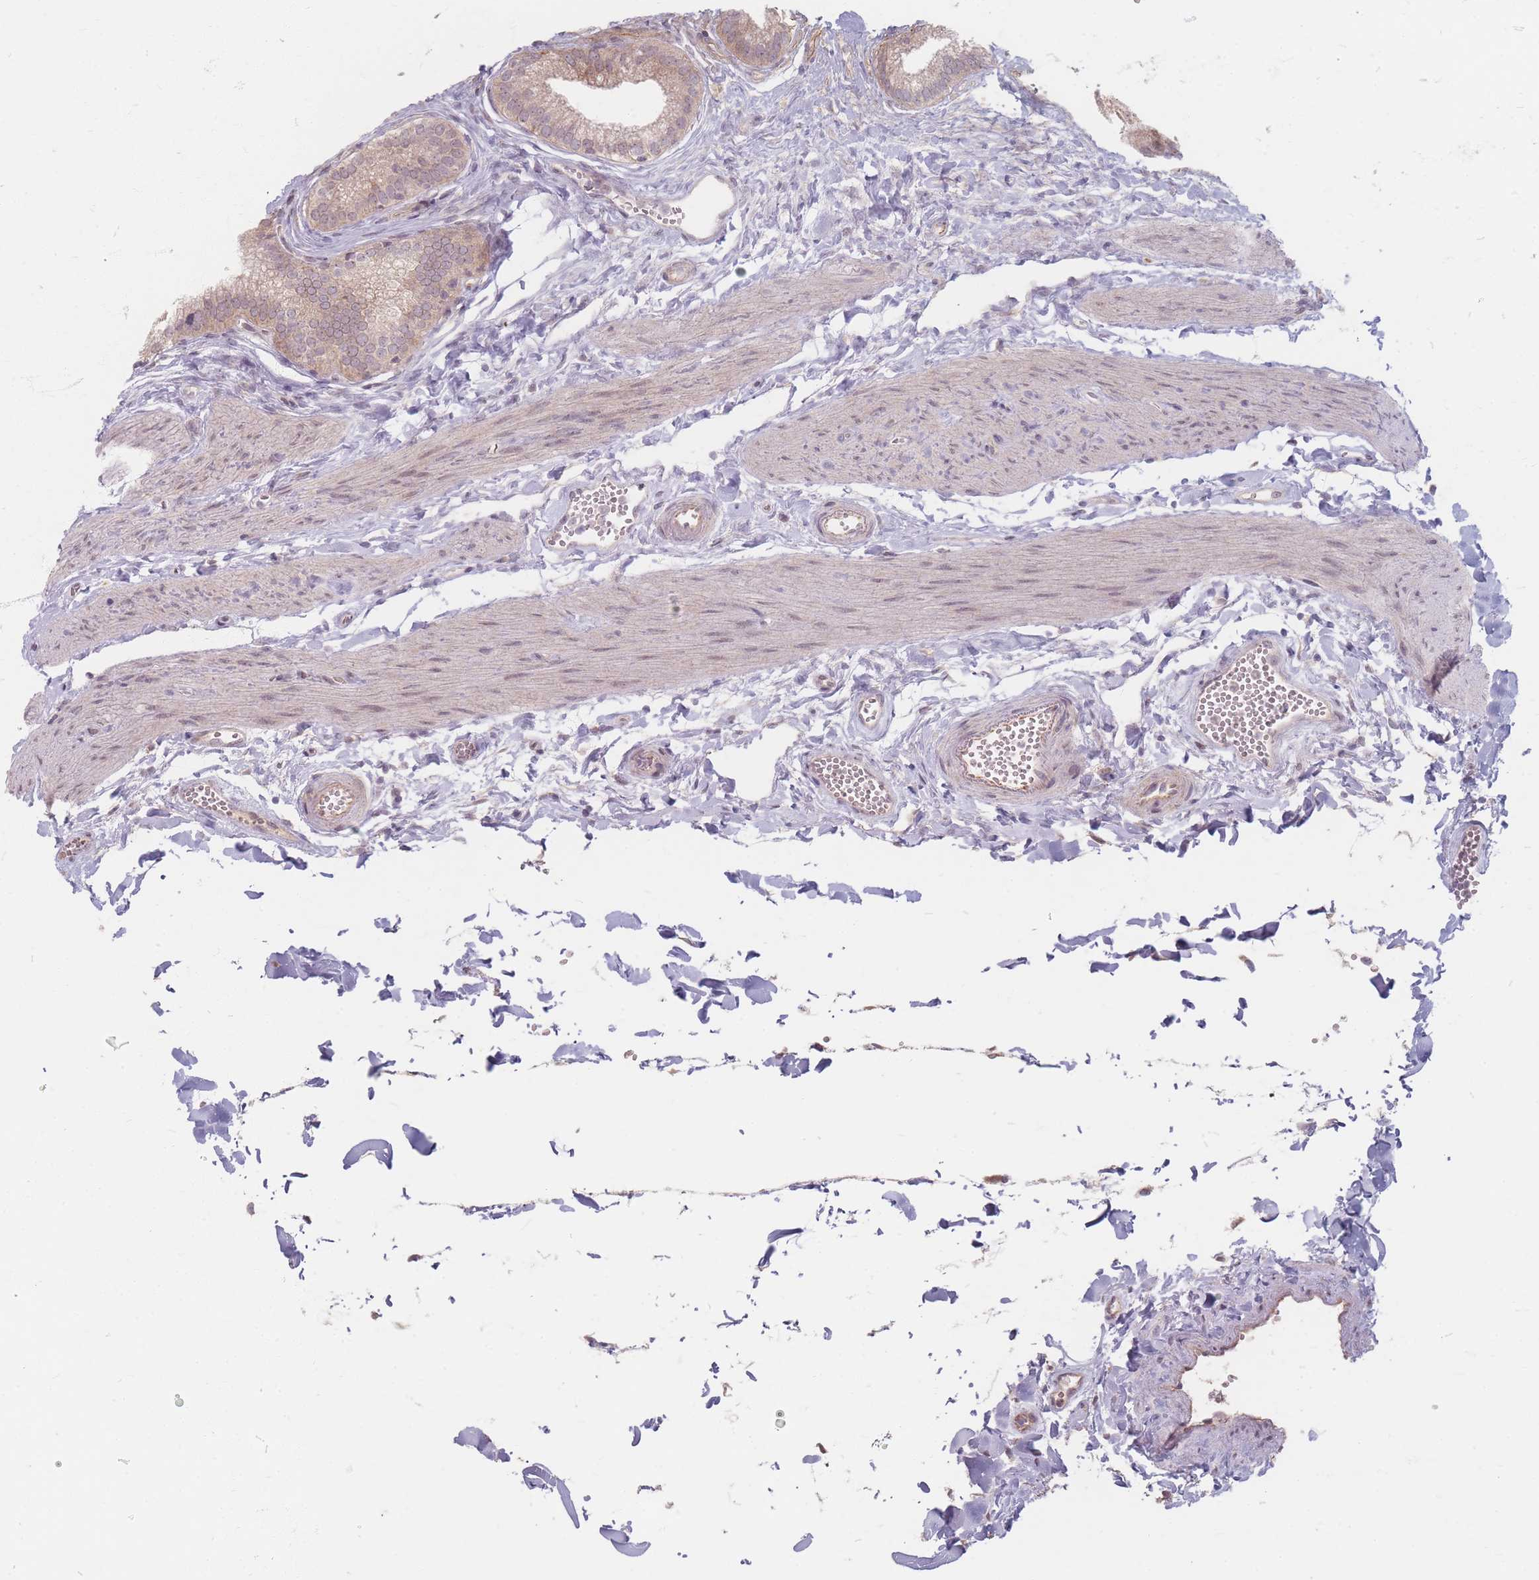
{"staining": {"intensity": "moderate", "quantity": ">75%", "location": "cytoplasmic/membranous"}, "tissue": "gallbladder", "cell_type": "Glandular cells", "image_type": "normal", "snomed": [{"axis": "morphology", "description": "Normal tissue, NOS"}, {"axis": "topography", "description": "Gallbladder"}], "caption": "Gallbladder was stained to show a protein in brown. There is medium levels of moderate cytoplasmic/membranous expression in approximately >75% of glandular cells.", "gene": "GABRA6", "patient": {"sex": "female", "age": 54}}